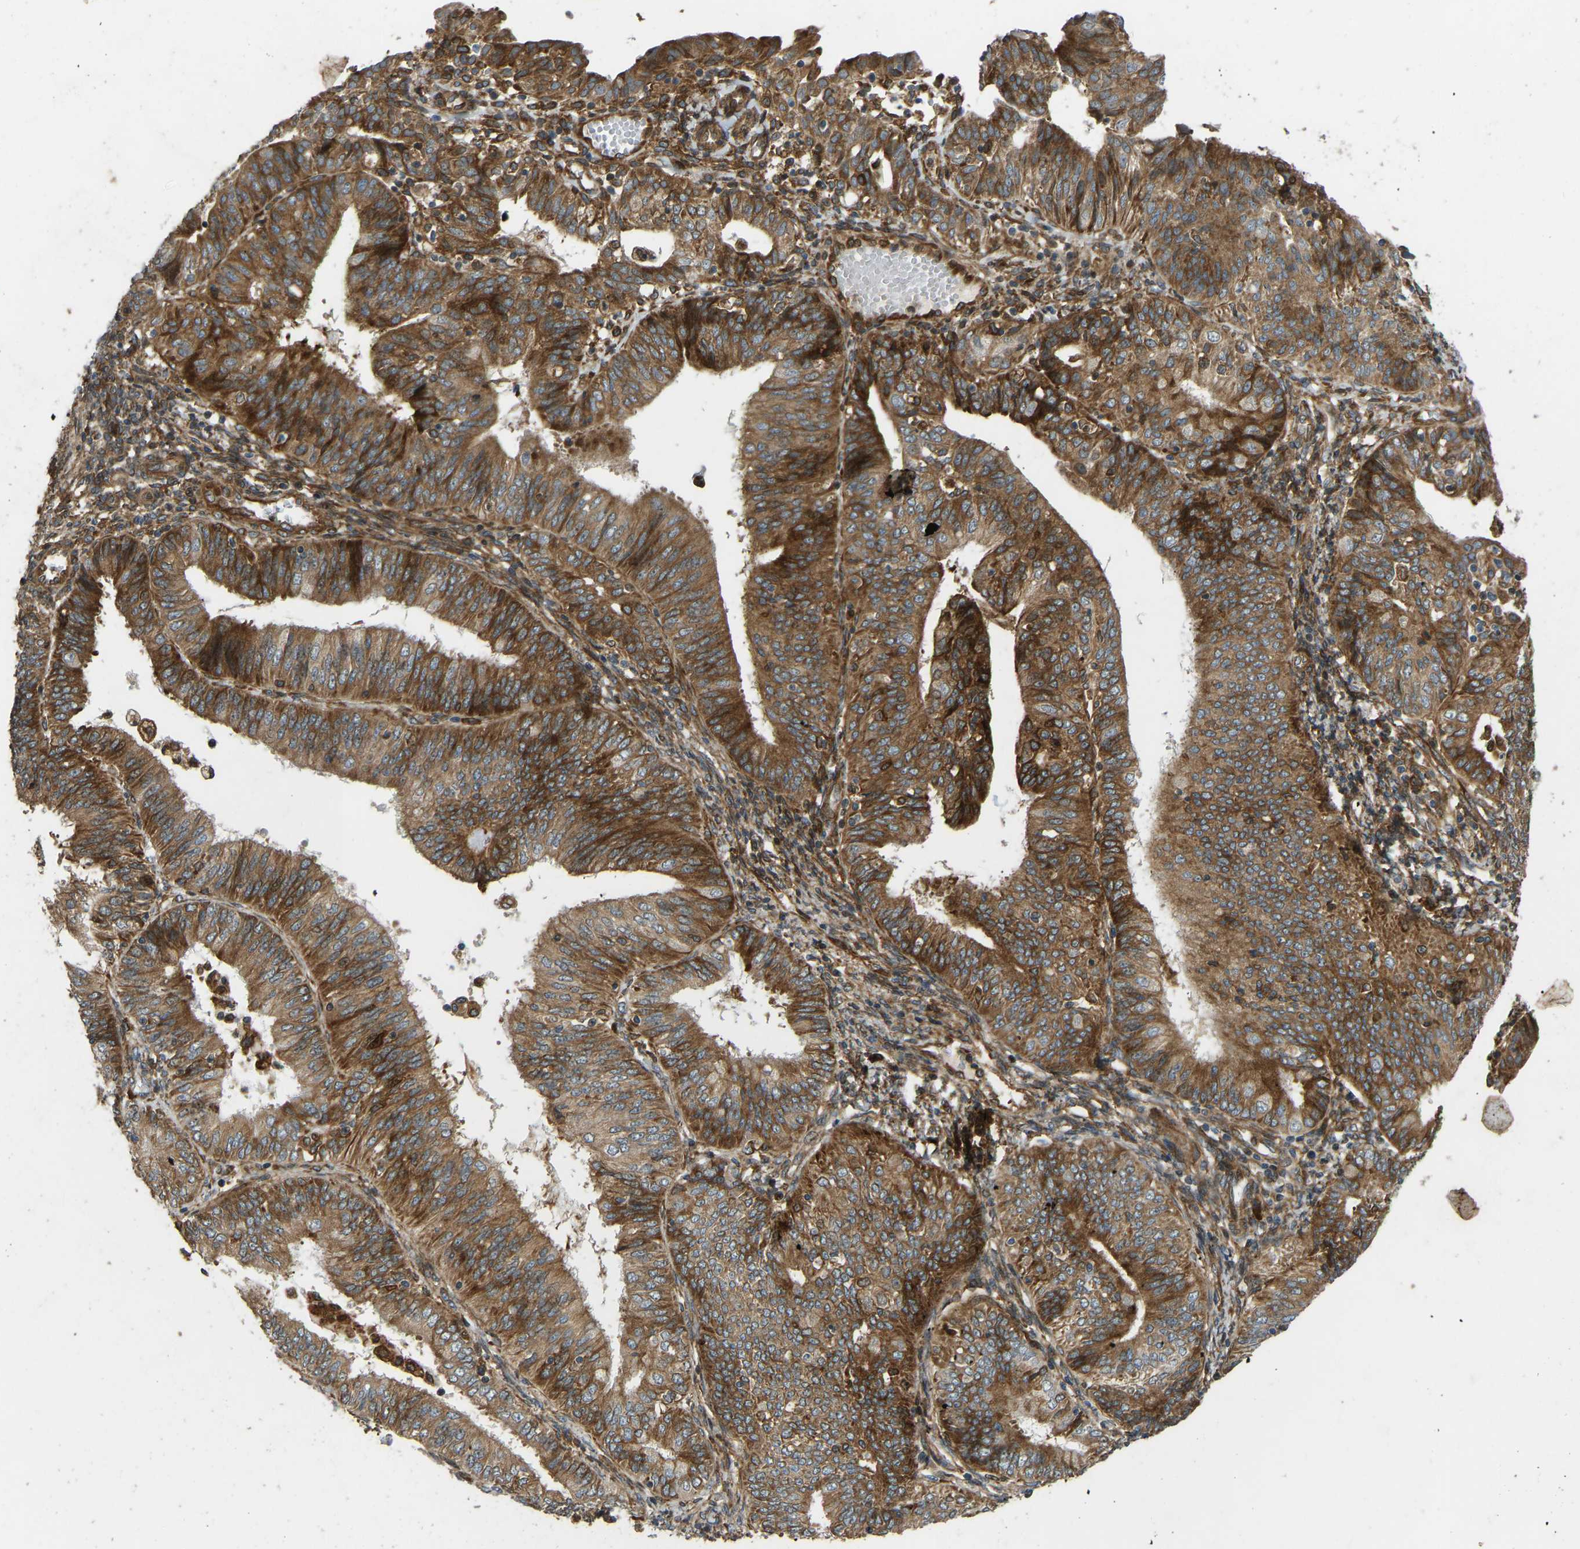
{"staining": {"intensity": "strong", "quantity": ">75%", "location": "cytoplasmic/membranous"}, "tissue": "endometrial cancer", "cell_type": "Tumor cells", "image_type": "cancer", "snomed": [{"axis": "morphology", "description": "Adenocarcinoma, NOS"}, {"axis": "topography", "description": "Endometrium"}], "caption": "Endometrial cancer stained with DAB (3,3'-diaminobenzidine) immunohistochemistry (IHC) shows high levels of strong cytoplasmic/membranous staining in approximately >75% of tumor cells.", "gene": "OS9", "patient": {"sex": "female", "age": 58}}